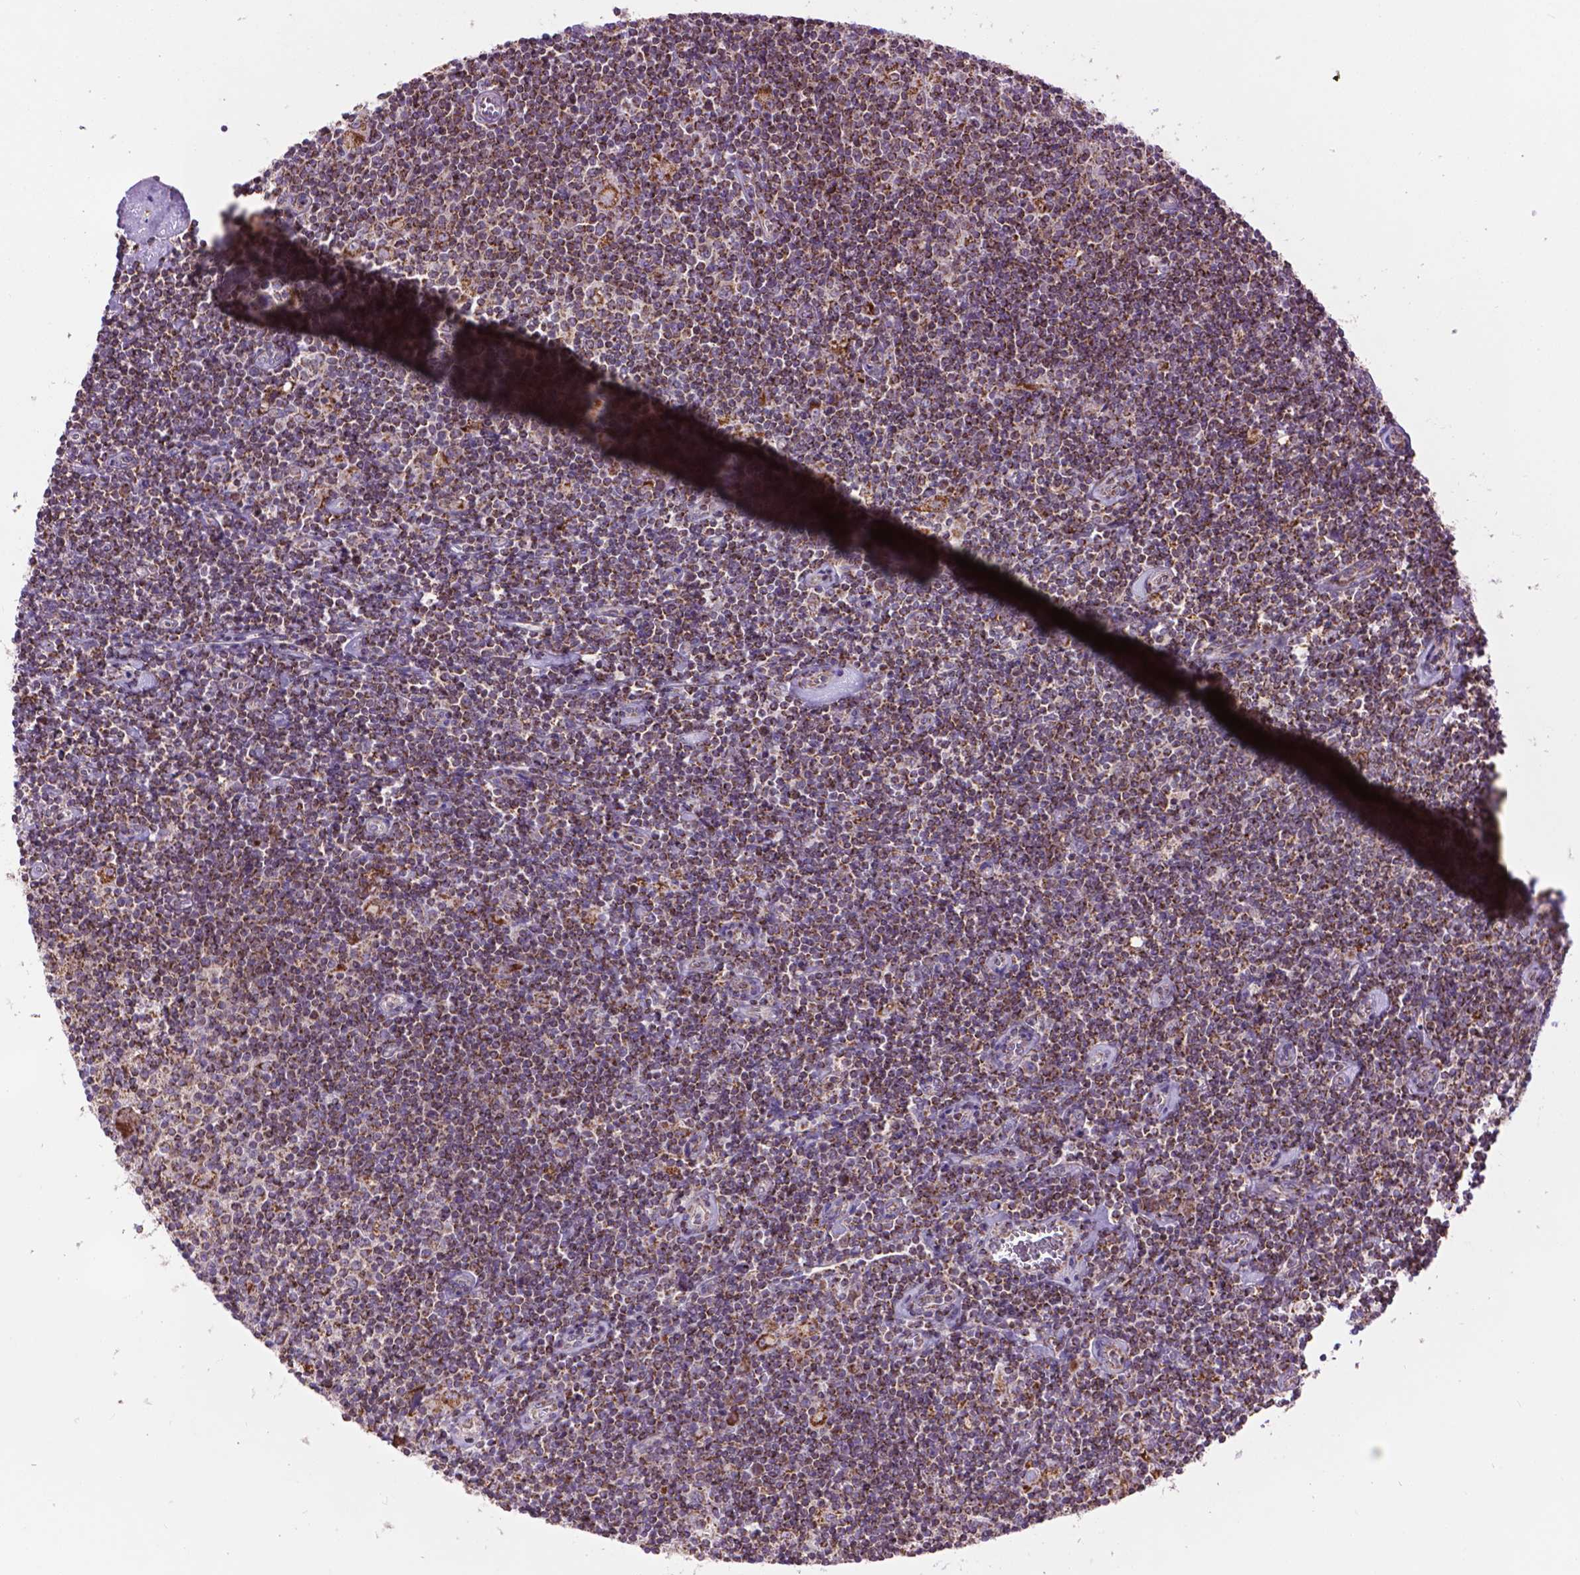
{"staining": {"intensity": "strong", "quantity": ">75%", "location": "cytoplasmic/membranous"}, "tissue": "lymphoma", "cell_type": "Tumor cells", "image_type": "cancer", "snomed": [{"axis": "morphology", "description": "Hodgkin's disease, NOS"}, {"axis": "topography", "description": "Lymph node"}], "caption": "An image of lymphoma stained for a protein displays strong cytoplasmic/membranous brown staining in tumor cells.", "gene": "PYCR3", "patient": {"sex": "male", "age": 40}}